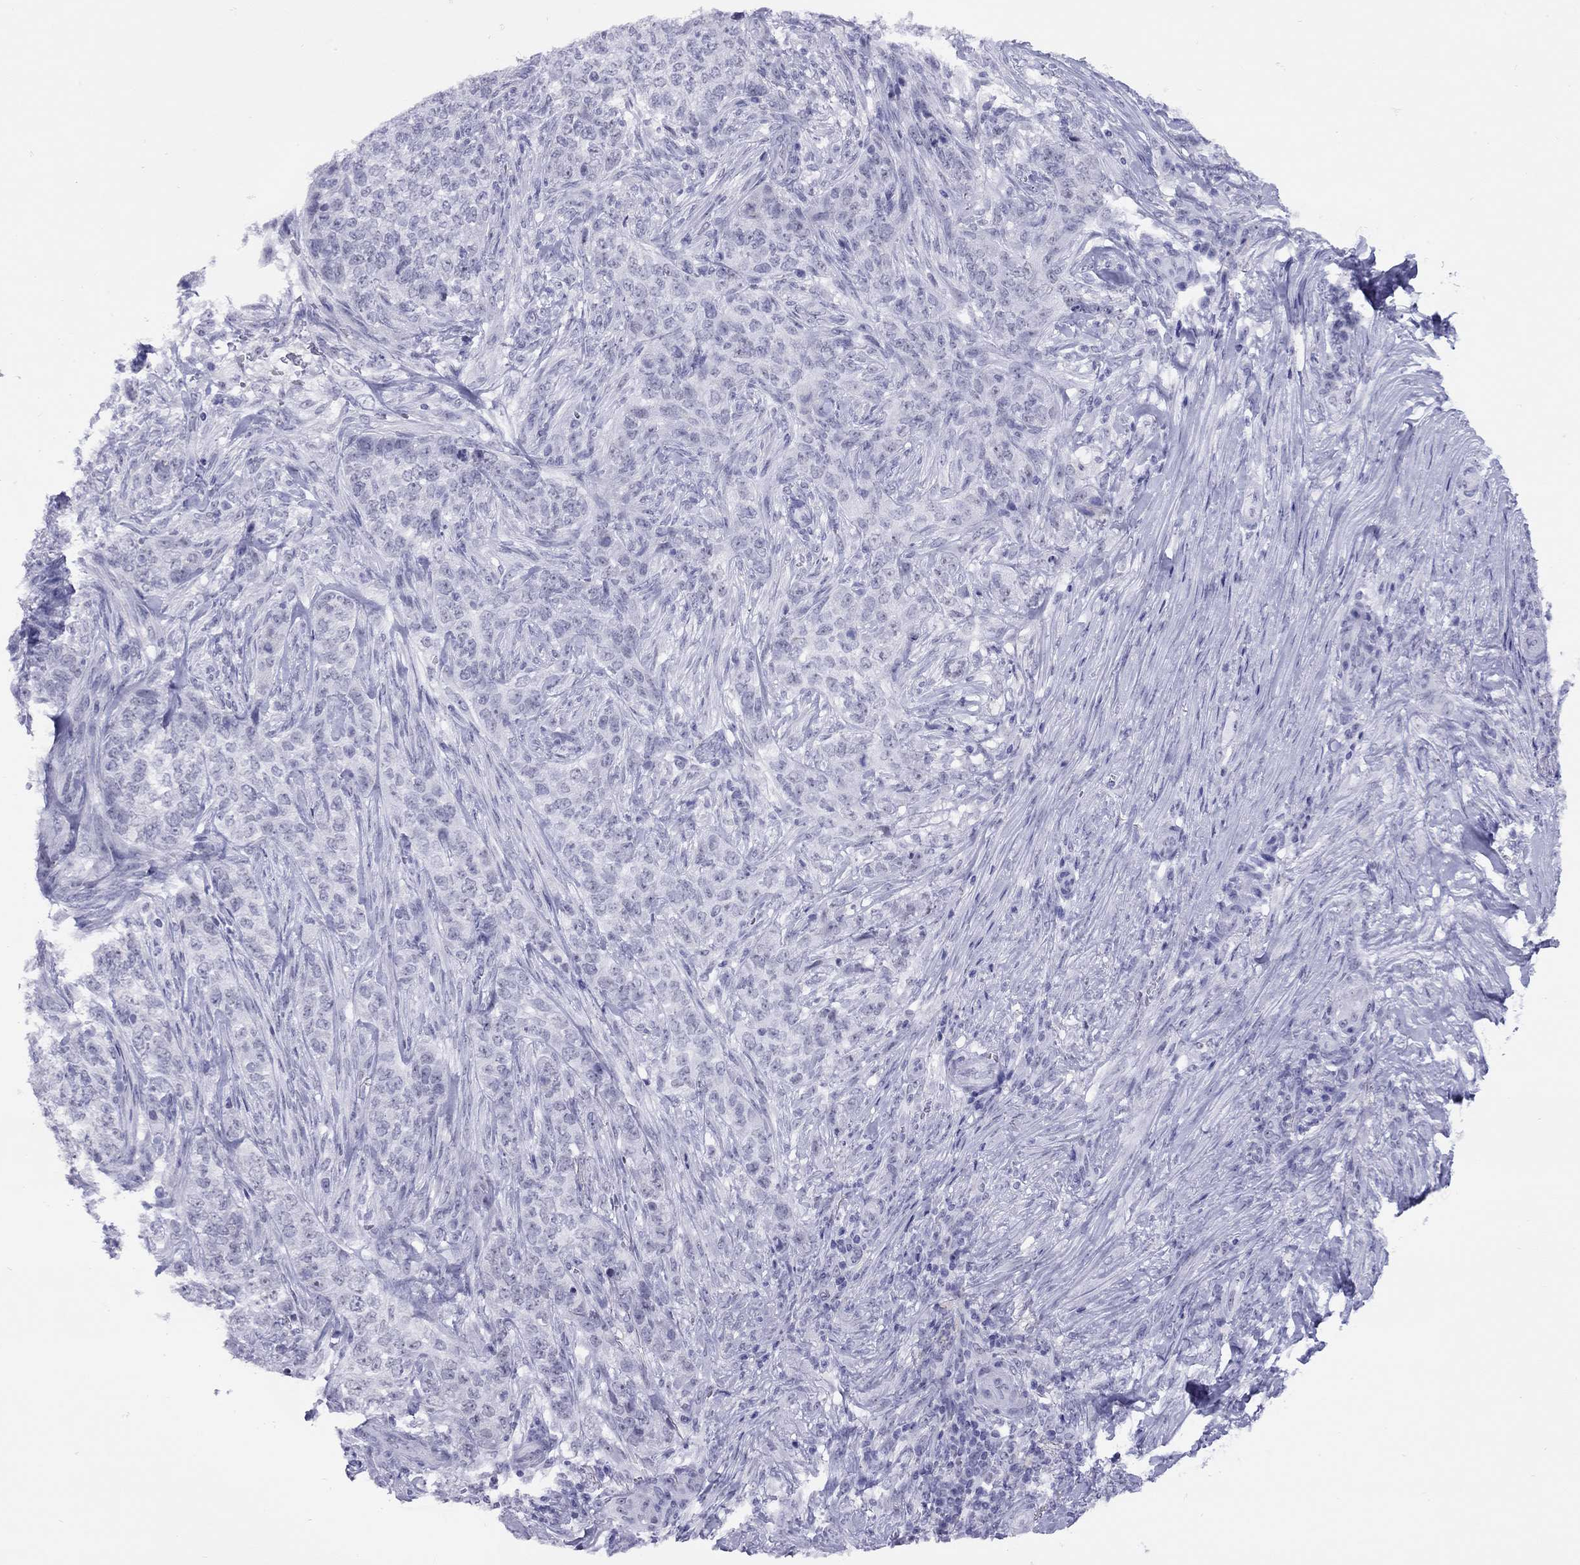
{"staining": {"intensity": "negative", "quantity": "none", "location": "none"}, "tissue": "skin cancer", "cell_type": "Tumor cells", "image_type": "cancer", "snomed": [{"axis": "morphology", "description": "Basal cell carcinoma"}, {"axis": "topography", "description": "Skin"}], "caption": "An image of skin basal cell carcinoma stained for a protein reveals no brown staining in tumor cells.", "gene": "LYAR", "patient": {"sex": "female", "age": 69}}